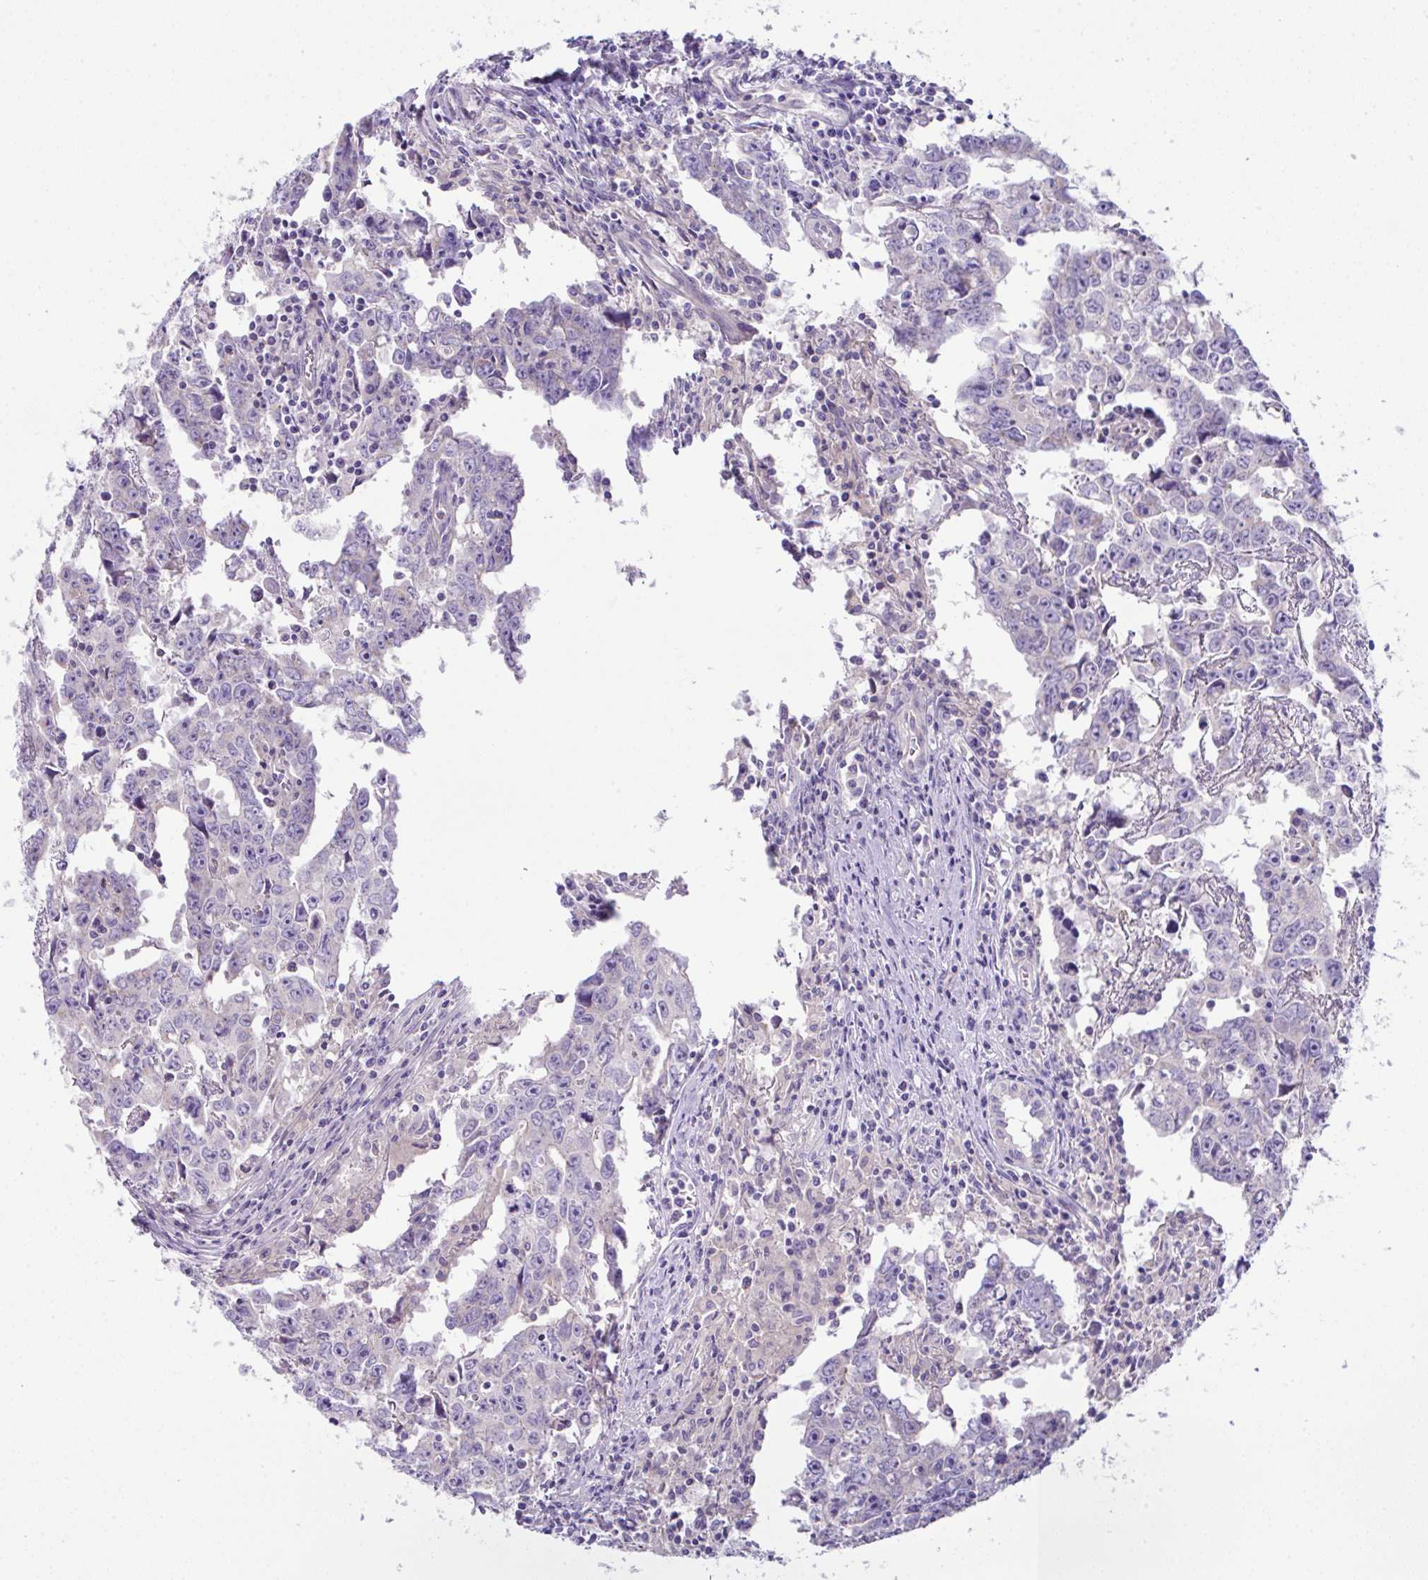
{"staining": {"intensity": "negative", "quantity": "none", "location": "none"}, "tissue": "testis cancer", "cell_type": "Tumor cells", "image_type": "cancer", "snomed": [{"axis": "morphology", "description": "Carcinoma, Embryonal, NOS"}, {"axis": "topography", "description": "Testis"}], "caption": "Immunohistochemistry (IHC) of testis embryonal carcinoma displays no positivity in tumor cells. (Brightfield microscopy of DAB immunohistochemistry (IHC) at high magnification).", "gene": "OR4P4", "patient": {"sex": "male", "age": 22}}